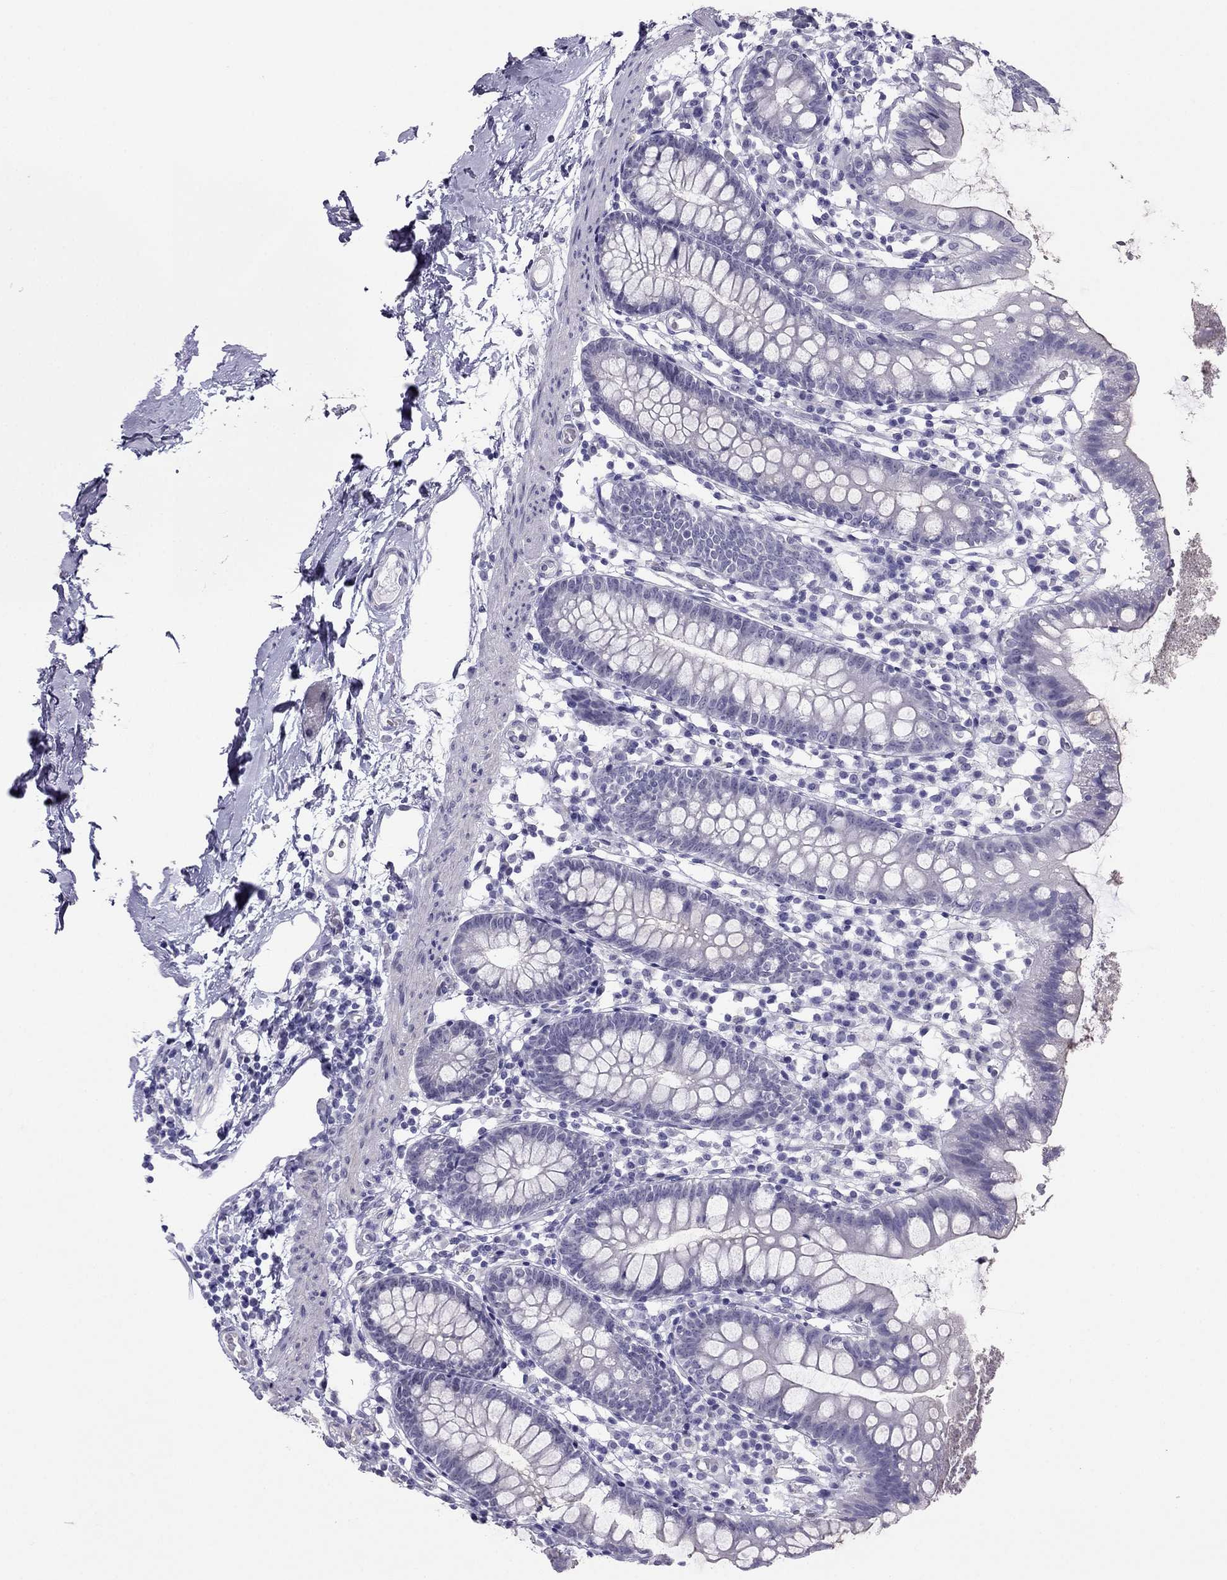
{"staining": {"intensity": "negative", "quantity": "none", "location": "none"}, "tissue": "small intestine", "cell_type": "Glandular cells", "image_type": "normal", "snomed": [{"axis": "morphology", "description": "Normal tissue, NOS"}, {"axis": "topography", "description": "Small intestine"}], "caption": "DAB (3,3'-diaminobenzidine) immunohistochemical staining of benign small intestine reveals no significant expression in glandular cells. The staining is performed using DAB (3,3'-diaminobenzidine) brown chromogen with nuclei counter-stained in using hematoxylin.", "gene": "CROCC2", "patient": {"sex": "female", "age": 90}}